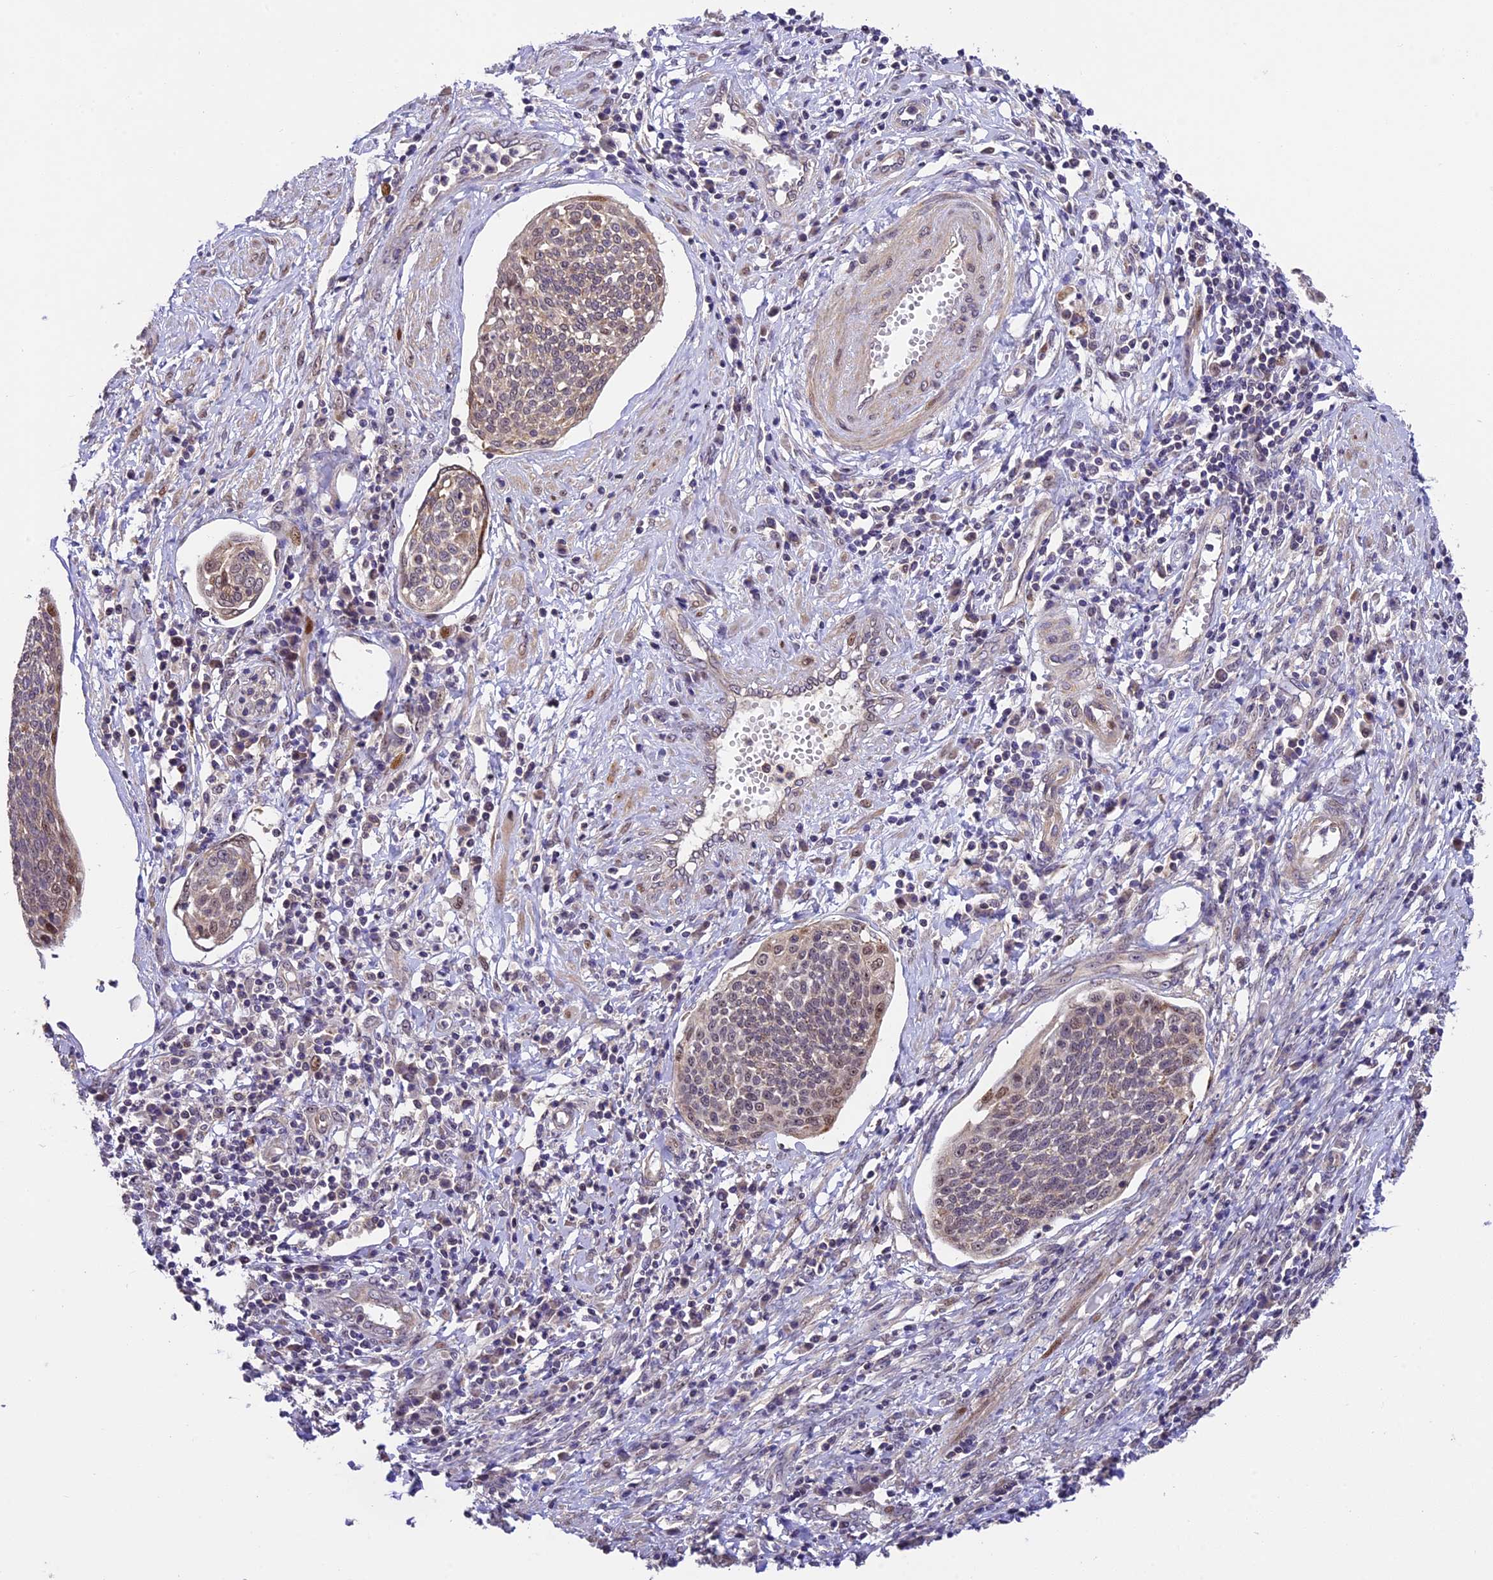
{"staining": {"intensity": "weak", "quantity": "<25%", "location": "cytoplasmic/membranous"}, "tissue": "cervical cancer", "cell_type": "Tumor cells", "image_type": "cancer", "snomed": [{"axis": "morphology", "description": "Squamous cell carcinoma, NOS"}, {"axis": "topography", "description": "Cervix"}], "caption": "Photomicrograph shows no protein positivity in tumor cells of squamous cell carcinoma (cervical) tissue.", "gene": "ZAR1L", "patient": {"sex": "female", "age": 34}}